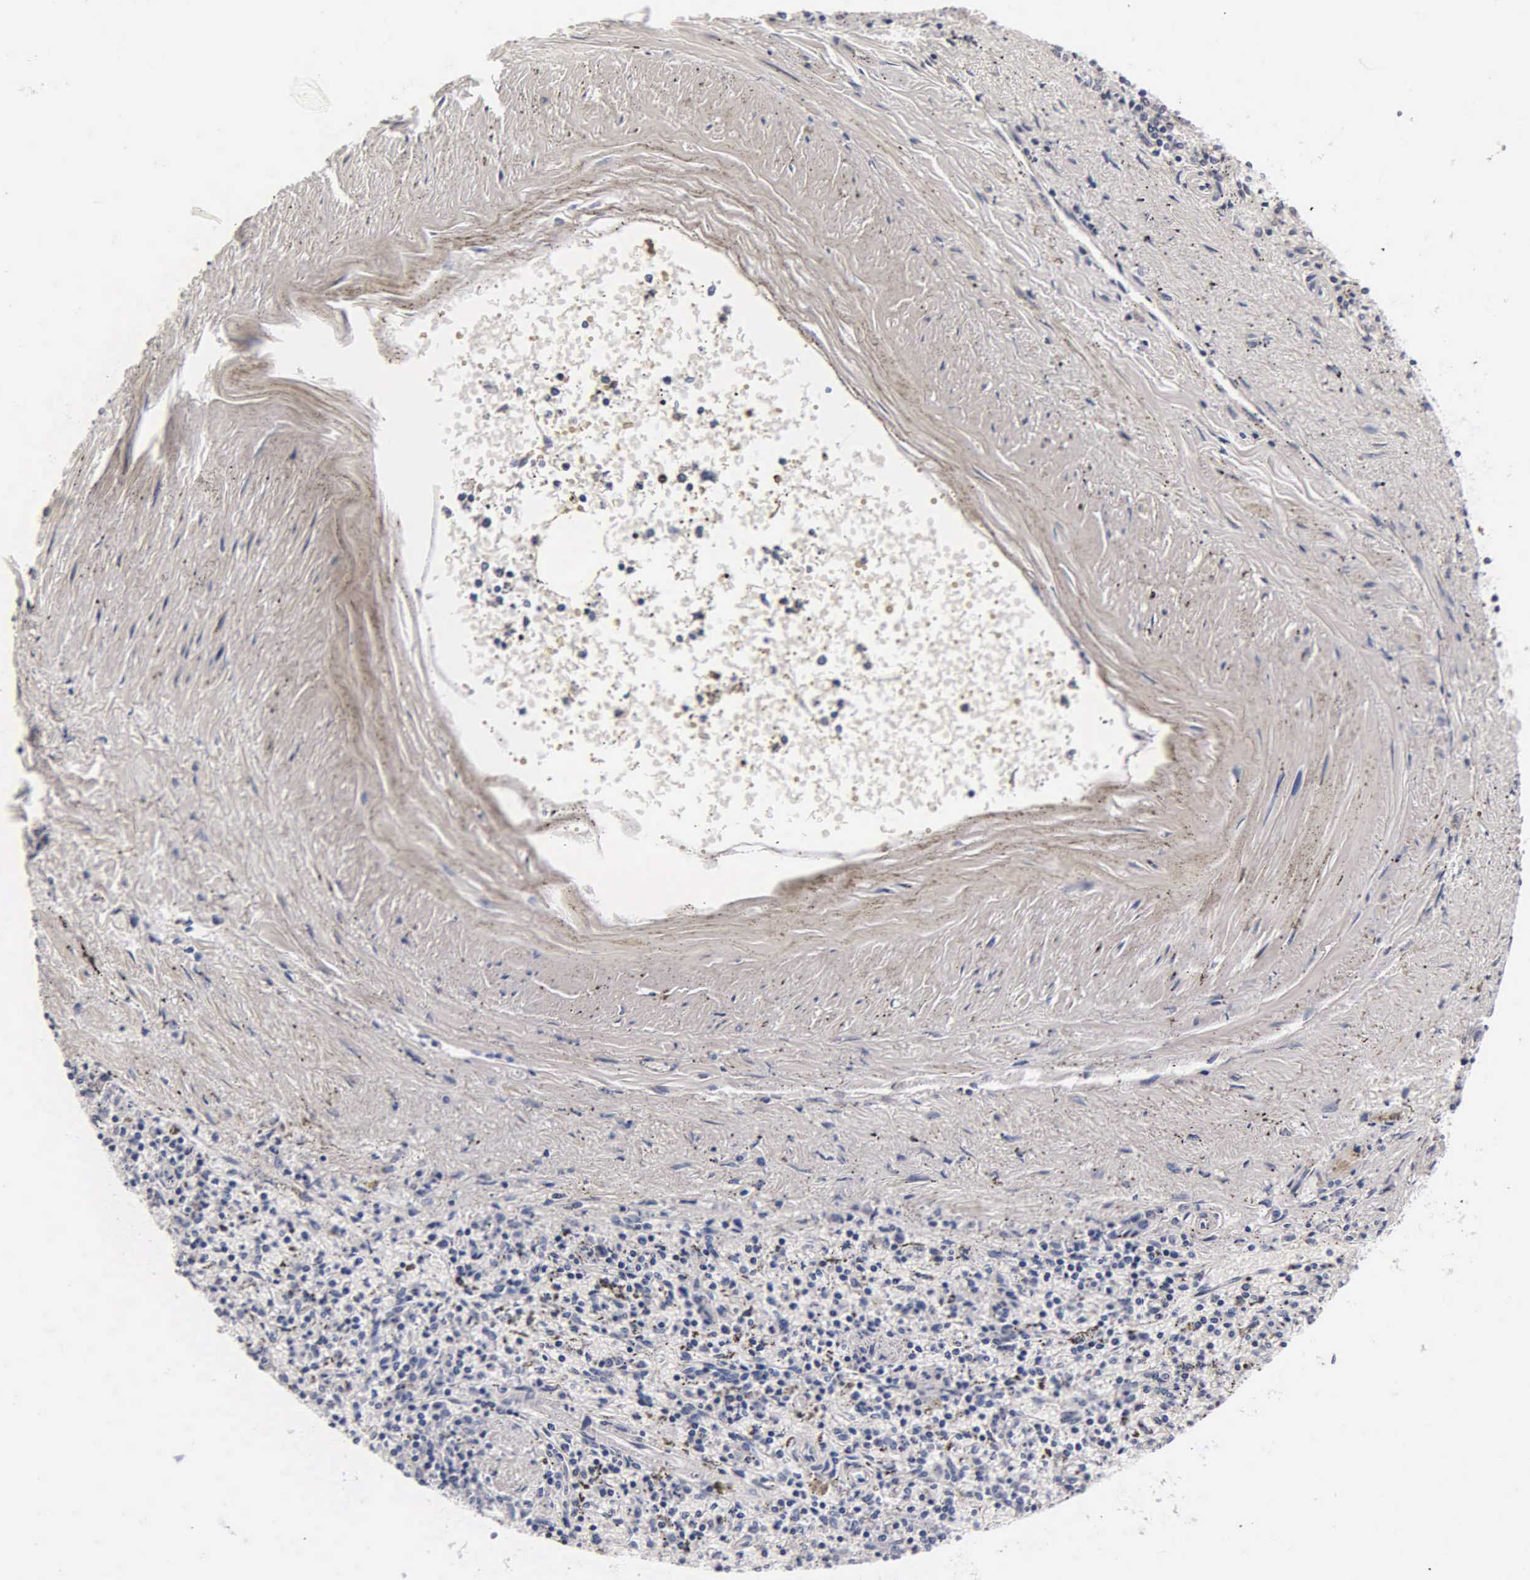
{"staining": {"intensity": "negative", "quantity": "none", "location": "none"}, "tissue": "spleen", "cell_type": "Cells in red pulp", "image_type": "normal", "snomed": [{"axis": "morphology", "description": "Normal tissue, NOS"}, {"axis": "topography", "description": "Spleen"}], "caption": "The histopathology image reveals no significant expression in cells in red pulp of spleen.", "gene": "MB", "patient": {"sex": "male", "age": 72}}